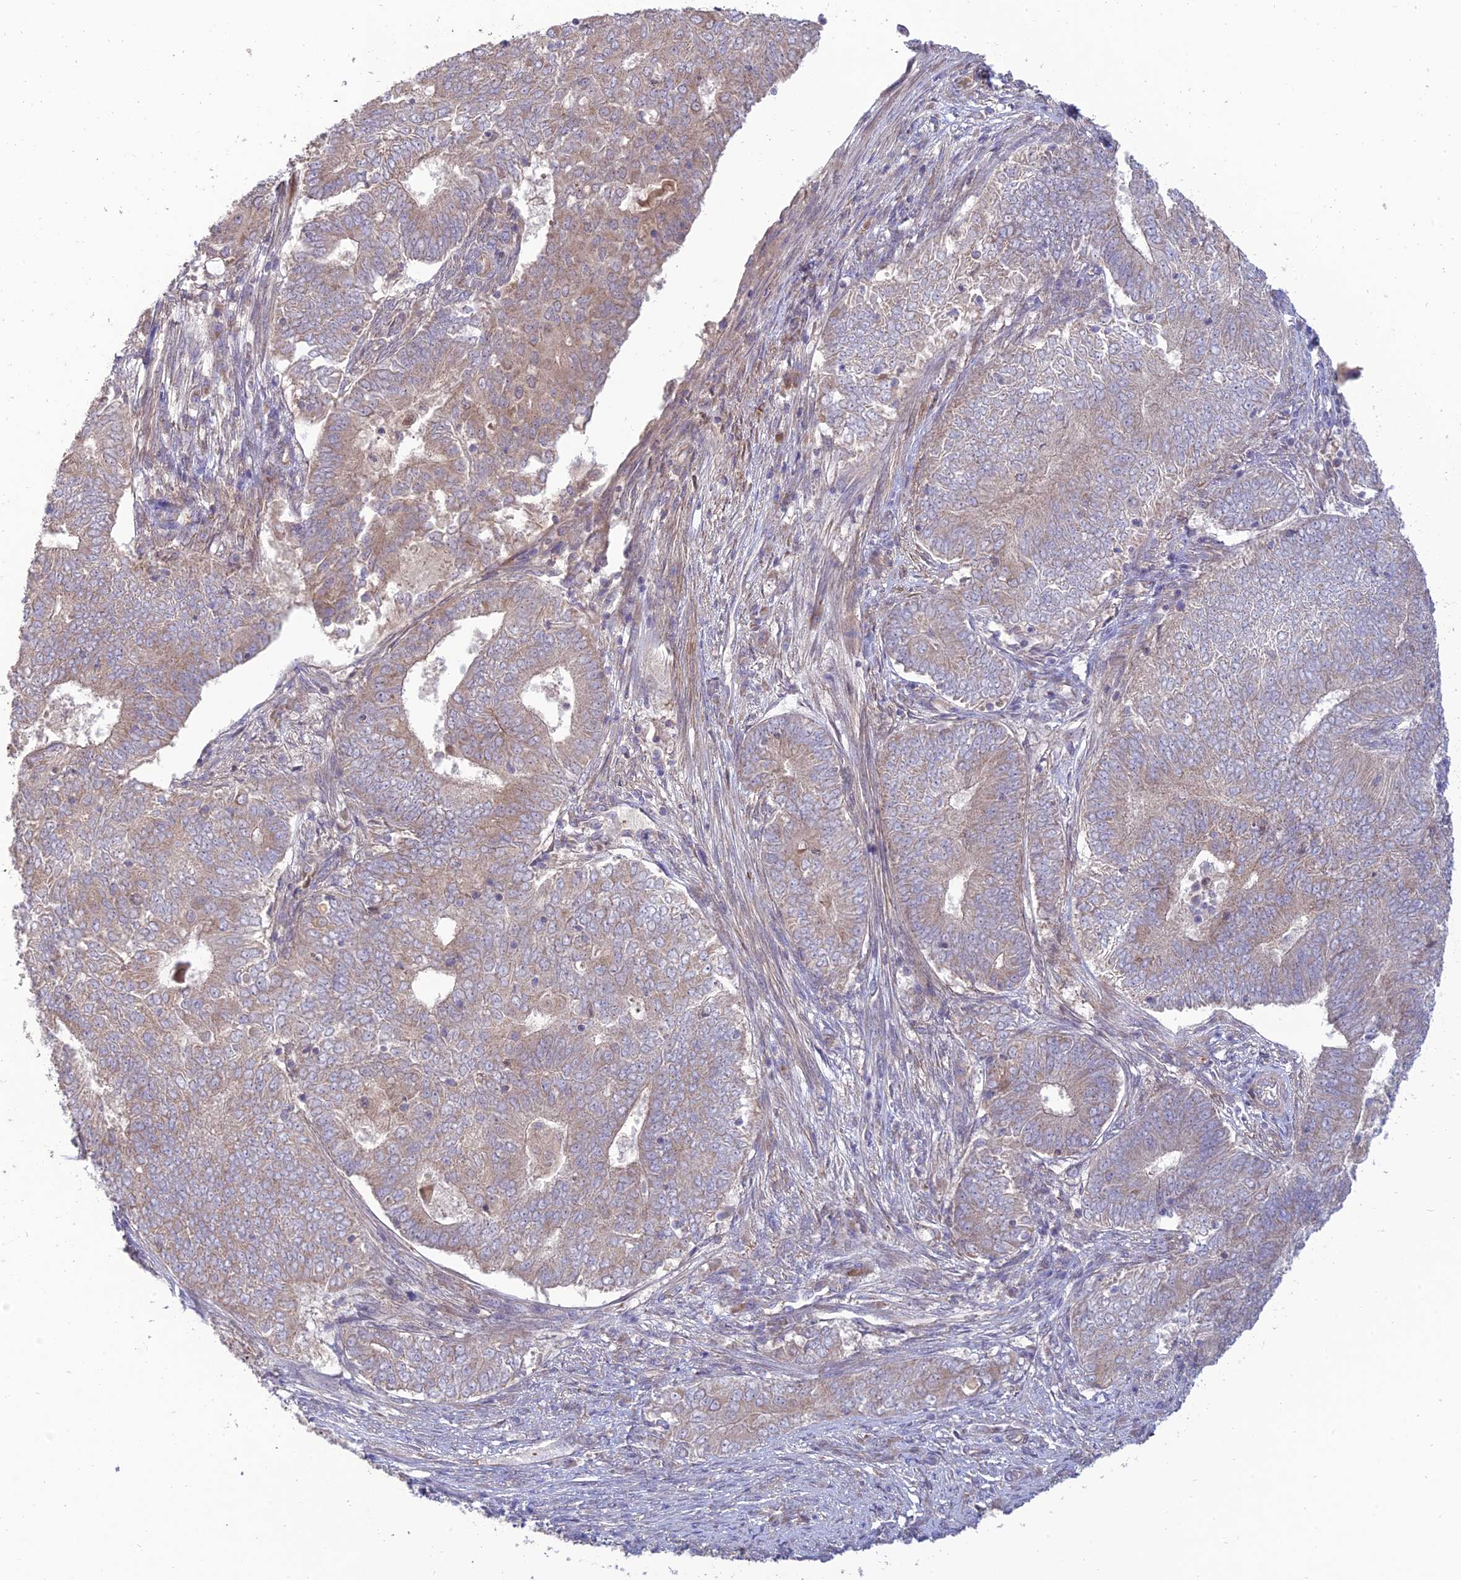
{"staining": {"intensity": "weak", "quantity": "25%-75%", "location": "cytoplasmic/membranous"}, "tissue": "endometrial cancer", "cell_type": "Tumor cells", "image_type": "cancer", "snomed": [{"axis": "morphology", "description": "Adenocarcinoma, NOS"}, {"axis": "topography", "description": "Endometrium"}], "caption": "Immunohistochemistry (IHC) of human endometrial cancer reveals low levels of weak cytoplasmic/membranous positivity in approximately 25%-75% of tumor cells.", "gene": "C3orf20", "patient": {"sex": "female", "age": 62}}